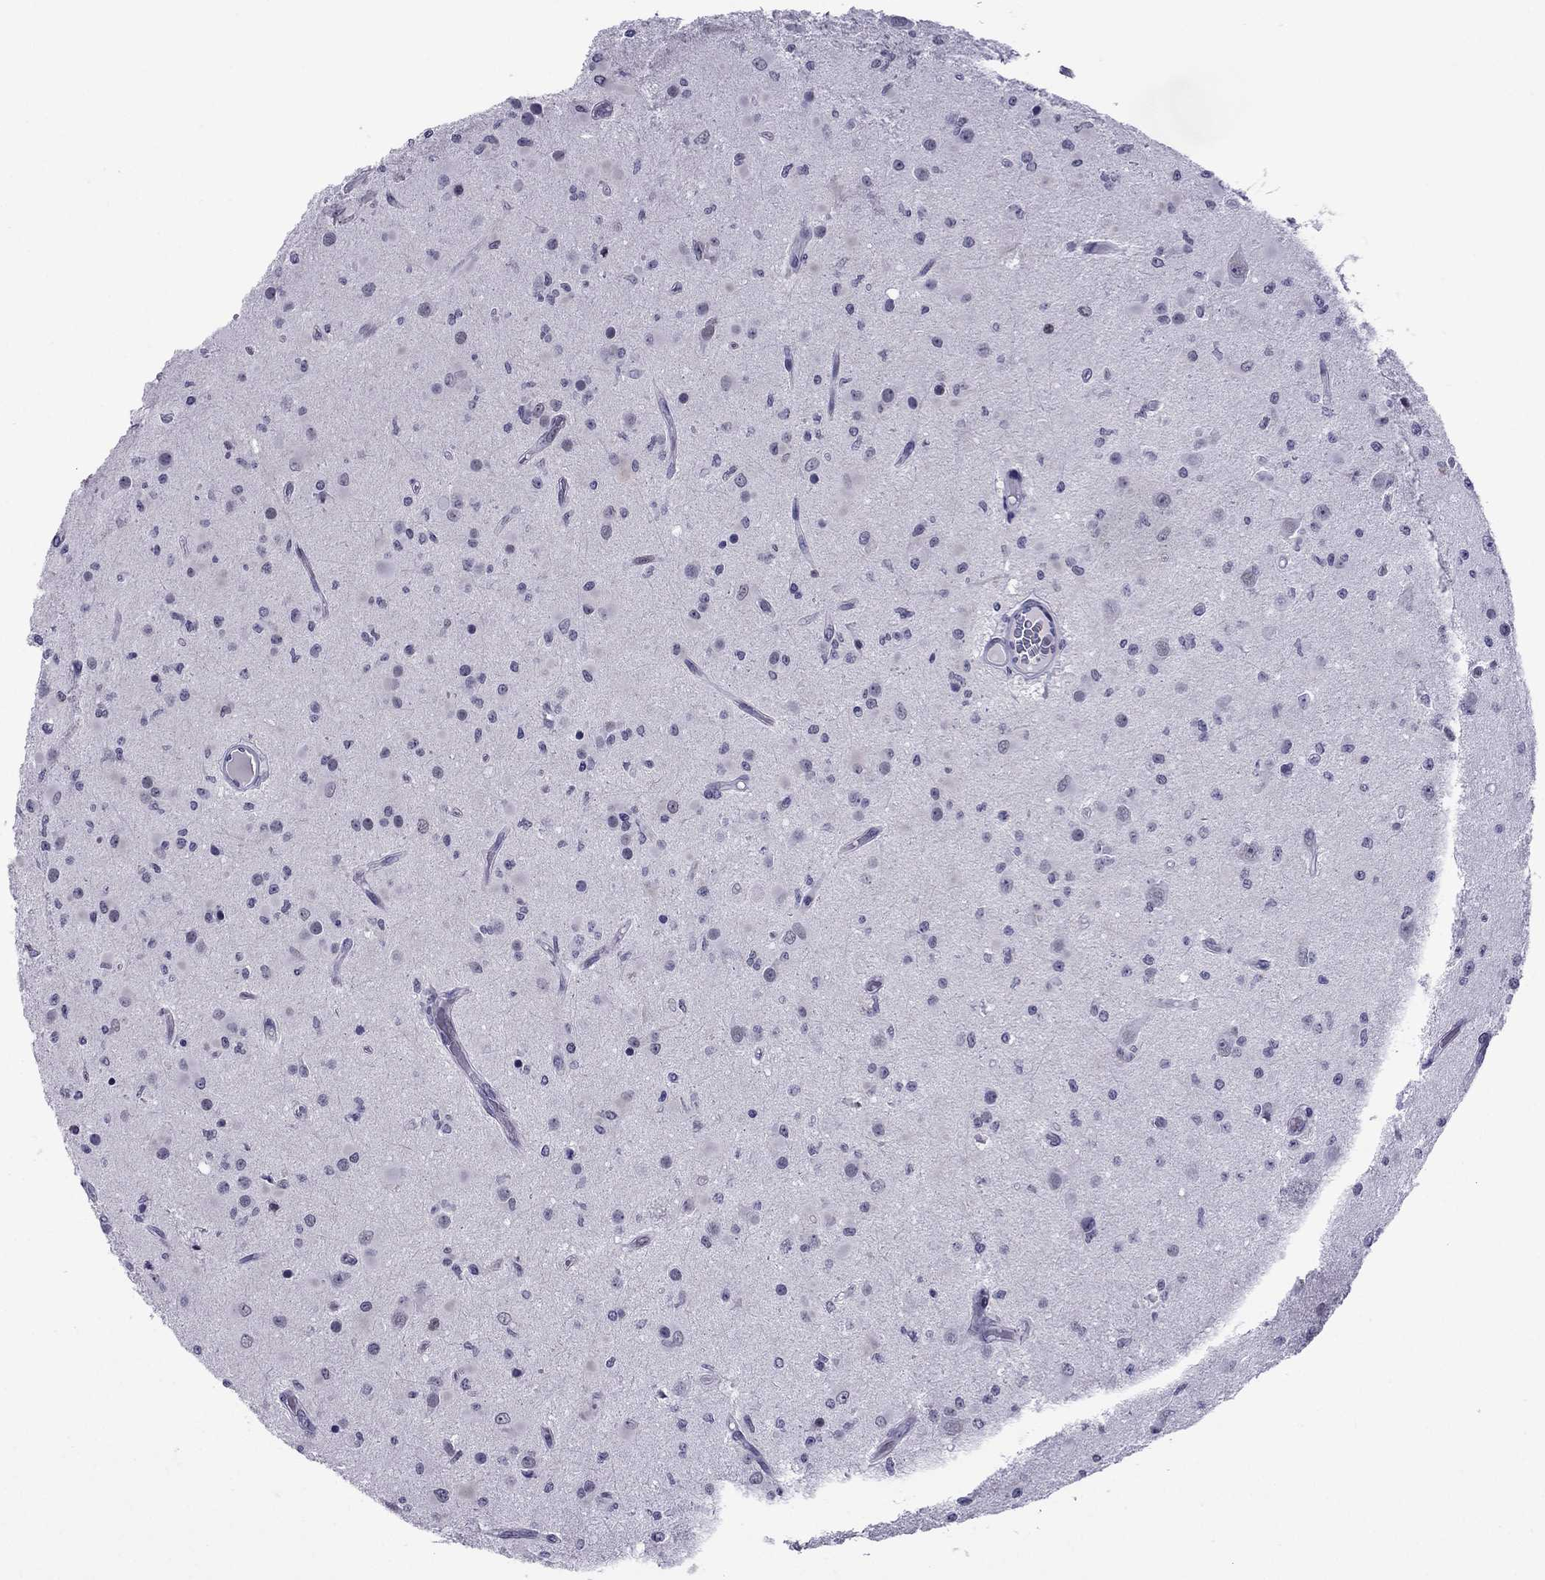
{"staining": {"intensity": "negative", "quantity": "none", "location": "none"}, "tissue": "glioma", "cell_type": "Tumor cells", "image_type": "cancer", "snomed": [{"axis": "morphology", "description": "Glioma, malignant, Low grade"}, {"axis": "topography", "description": "Brain"}], "caption": "Immunohistochemical staining of low-grade glioma (malignant) shows no significant staining in tumor cells. Nuclei are stained in blue.", "gene": "MYLK3", "patient": {"sex": "female", "age": 45}}